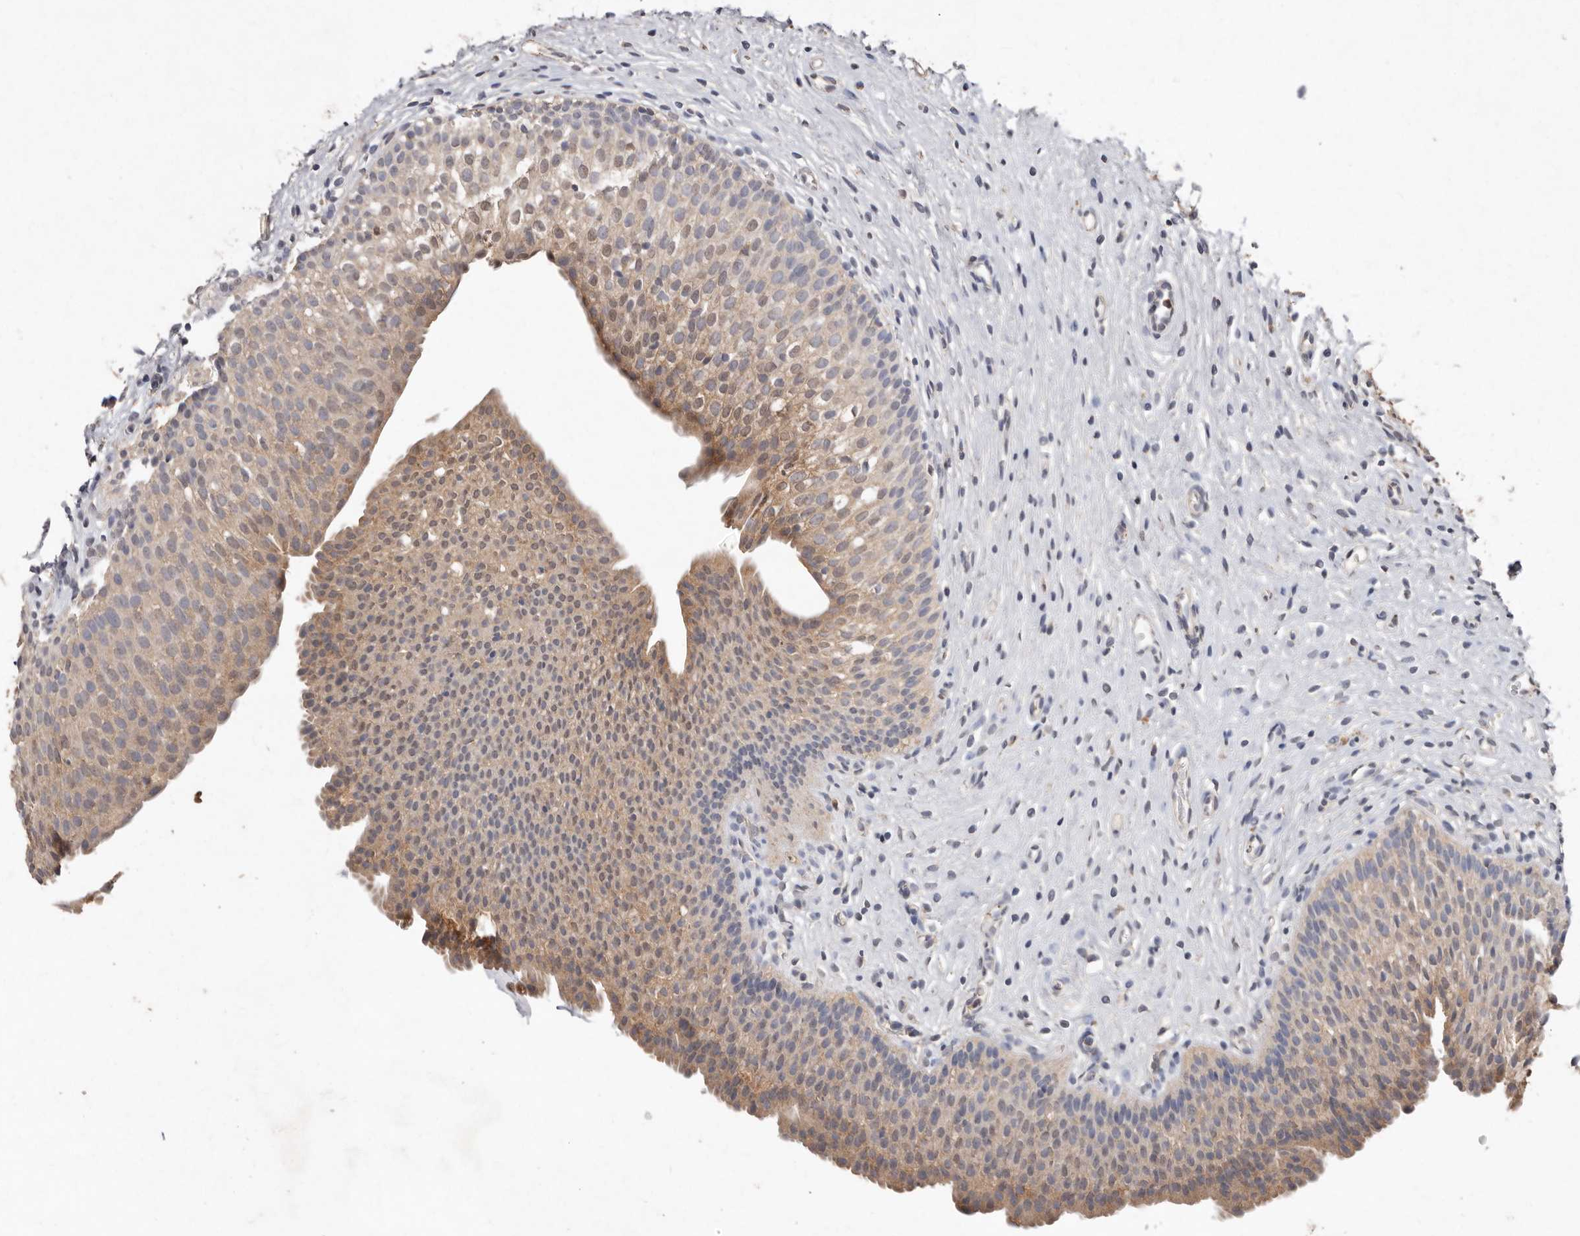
{"staining": {"intensity": "moderate", "quantity": "25%-75%", "location": "cytoplasmic/membranous"}, "tissue": "urinary bladder", "cell_type": "Urothelial cells", "image_type": "normal", "snomed": [{"axis": "morphology", "description": "Normal tissue, NOS"}, {"axis": "topography", "description": "Urinary bladder"}], "caption": "An immunohistochemistry histopathology image of unremarkable tissue is shown. Protein staining in brown highlights moderate cytoplasmic/membranous positivity in urinary bladder within urothelial cells.", "gene": "EDEM1", "patient": {"sex": "male", "age": 1}}